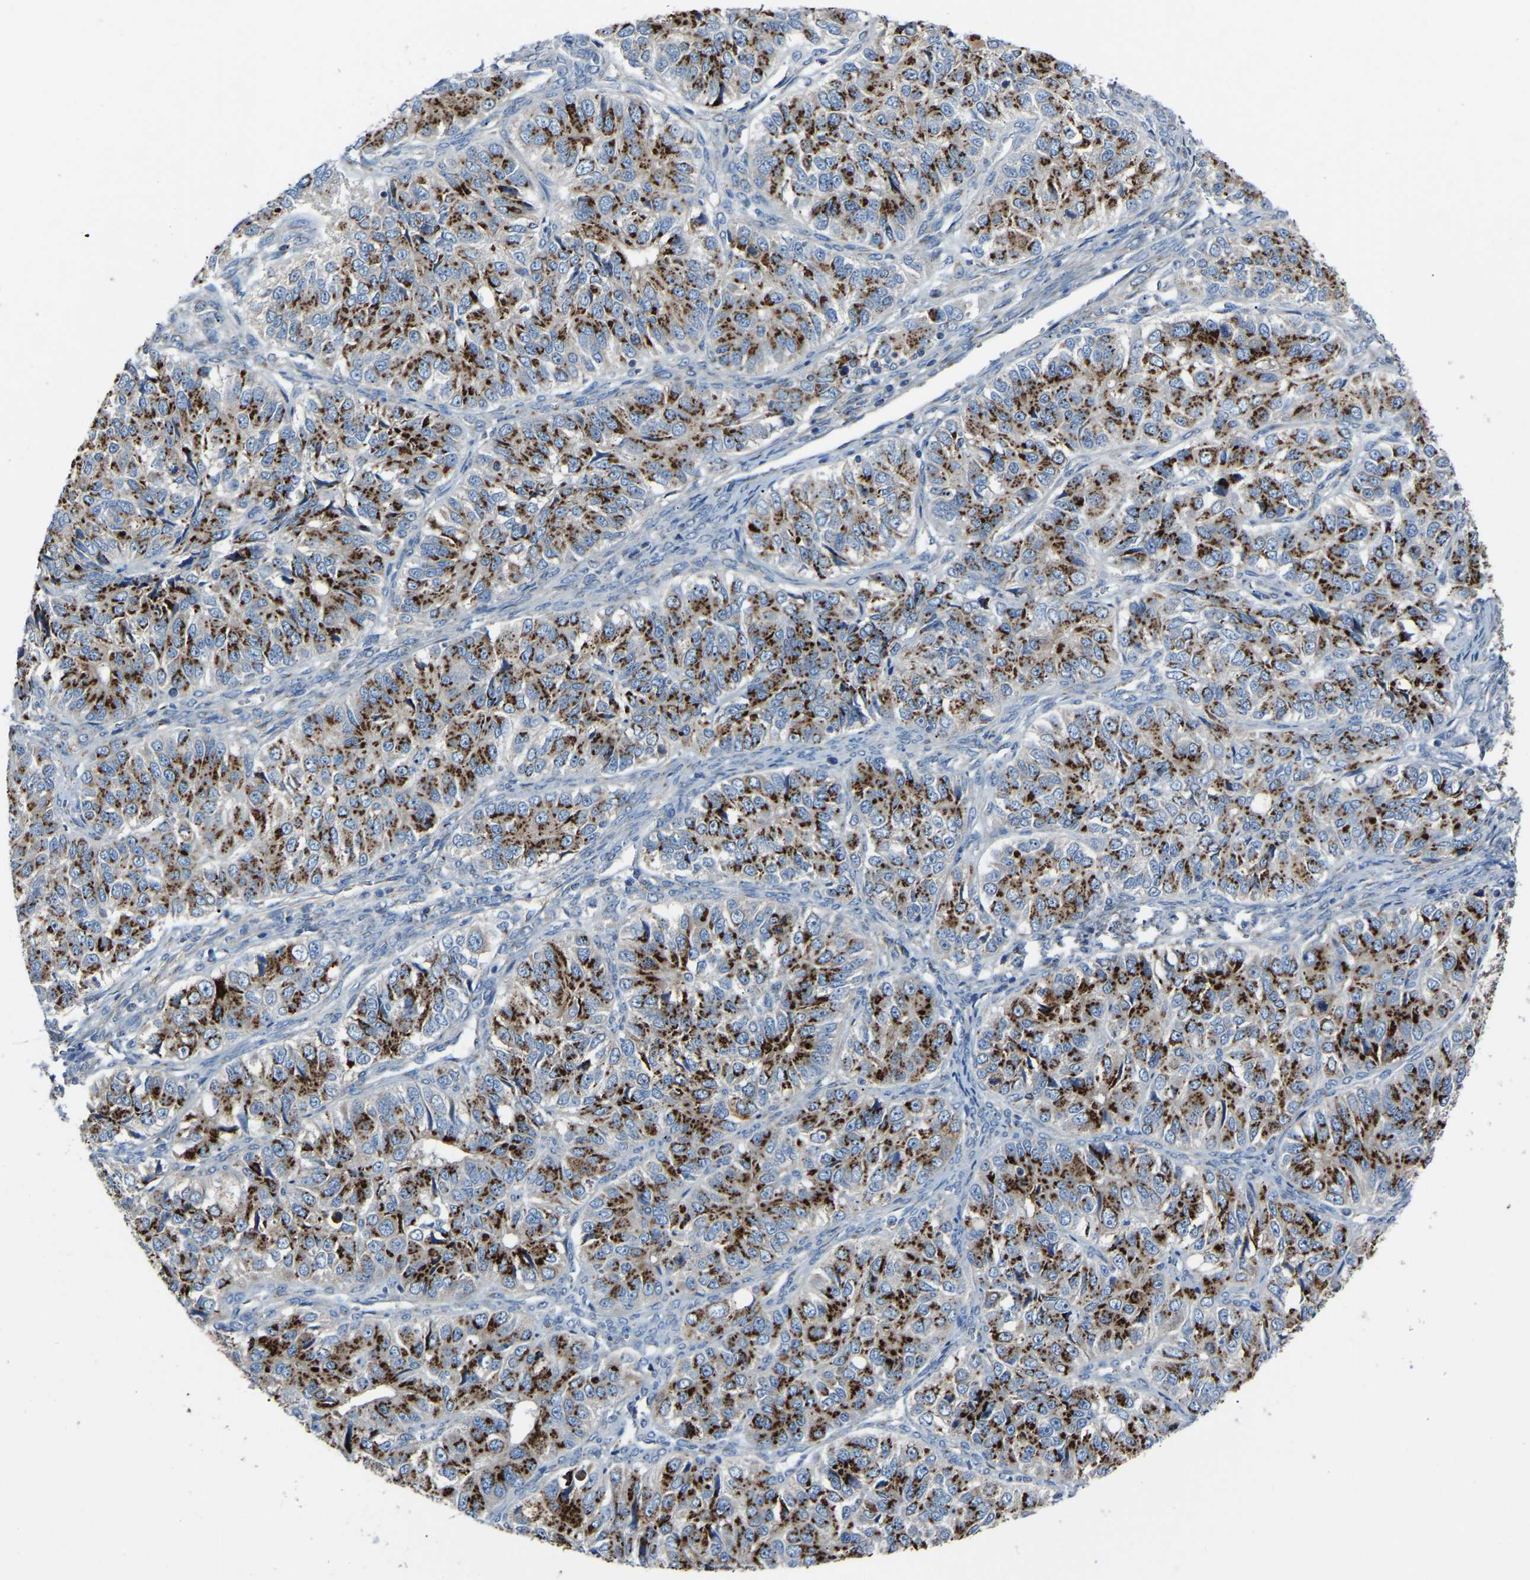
{"staining": {"intensity": "strong", "quantity": ">75%", "location": "cytoplasmic/membranous"}, "tissue": "ovarian cancer", "cell_type": "Tumor cells", "image_type": "cancer", "snomed": [{"axis": "morphology", "description": "Carcinoma, endometroid"}, {"axis": "topography", "description": "Ovary"}], "caption": "Immunohistochemistry (IHC) staining of ovarian cancer (endometroid carcinoma), which shows high levels of strong cytoplasmic/membranous positivity in approximately >75% of tumor cells indicating strong cytoplasmic/membranous protein expression. The staining was performed using DAB (3,3'-diaminobenzidine) (brown) for protein detection and nuclei were counterstained in hematoxylin (blue).", "gene": "CANT1", "patient": {"sex": "female", "age": 51}}